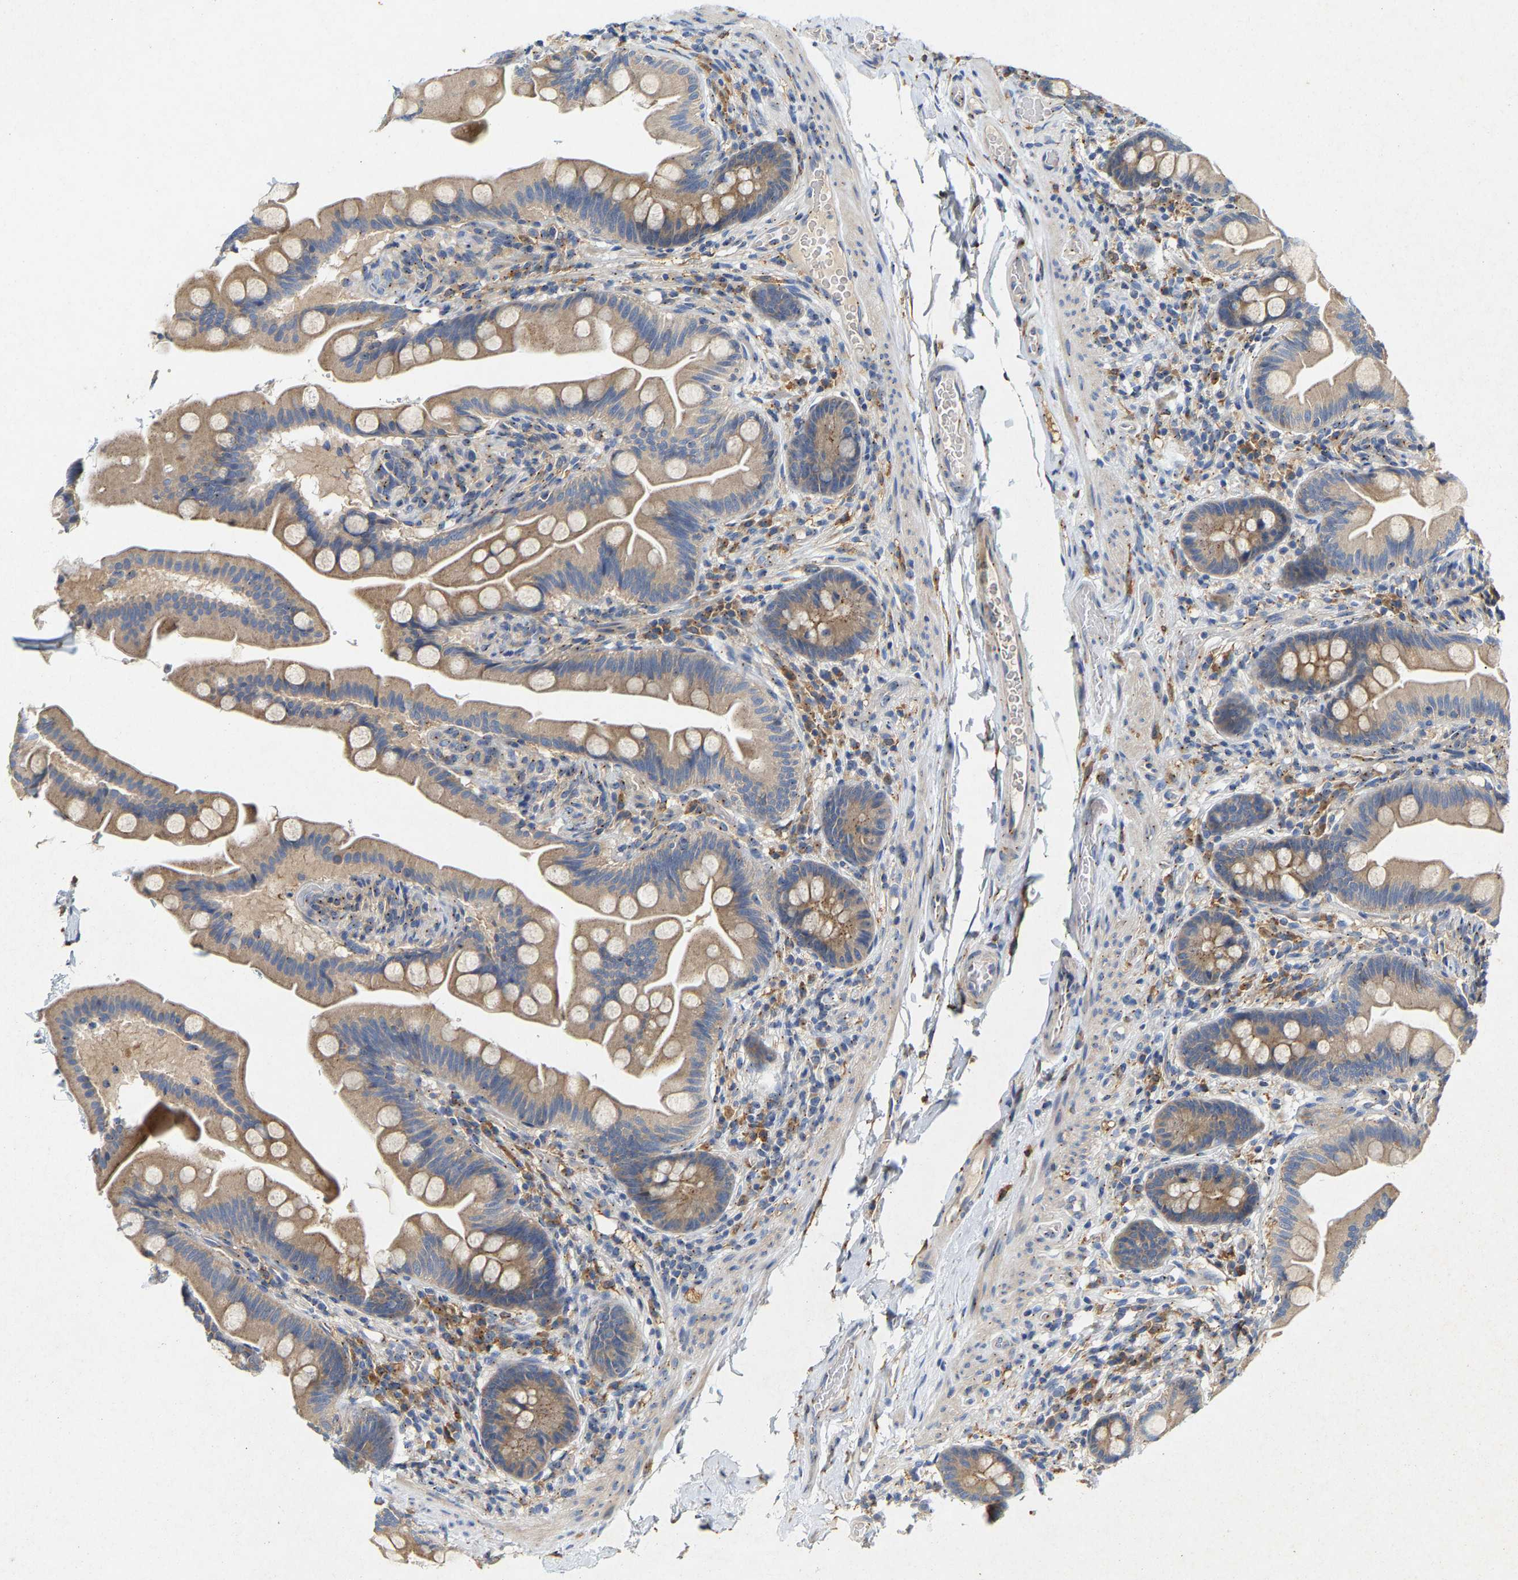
{"staining": {"intensity": "weak", "quantity": ">75%", "location": "cytoplasmic/membranous"}, "tissue": "small intestine", "cell_type": "Glandular cells", "image_type": "normal", "snomed": [{"axis": "morphology", "description": "Normal tissue, NOS"}, {"axis": "topography", "description": "Small intestine"}], "caption": "Brown immunohistochemical staining in benign small intestine exhibits weak cytoplasmic/membranous expression in about >75% of glandular cells. (DAB IHC, brown staining for protein, blue staining for nuclei).", "gene": "PCNT", "patient": {"sex": "female", "age": 56}}